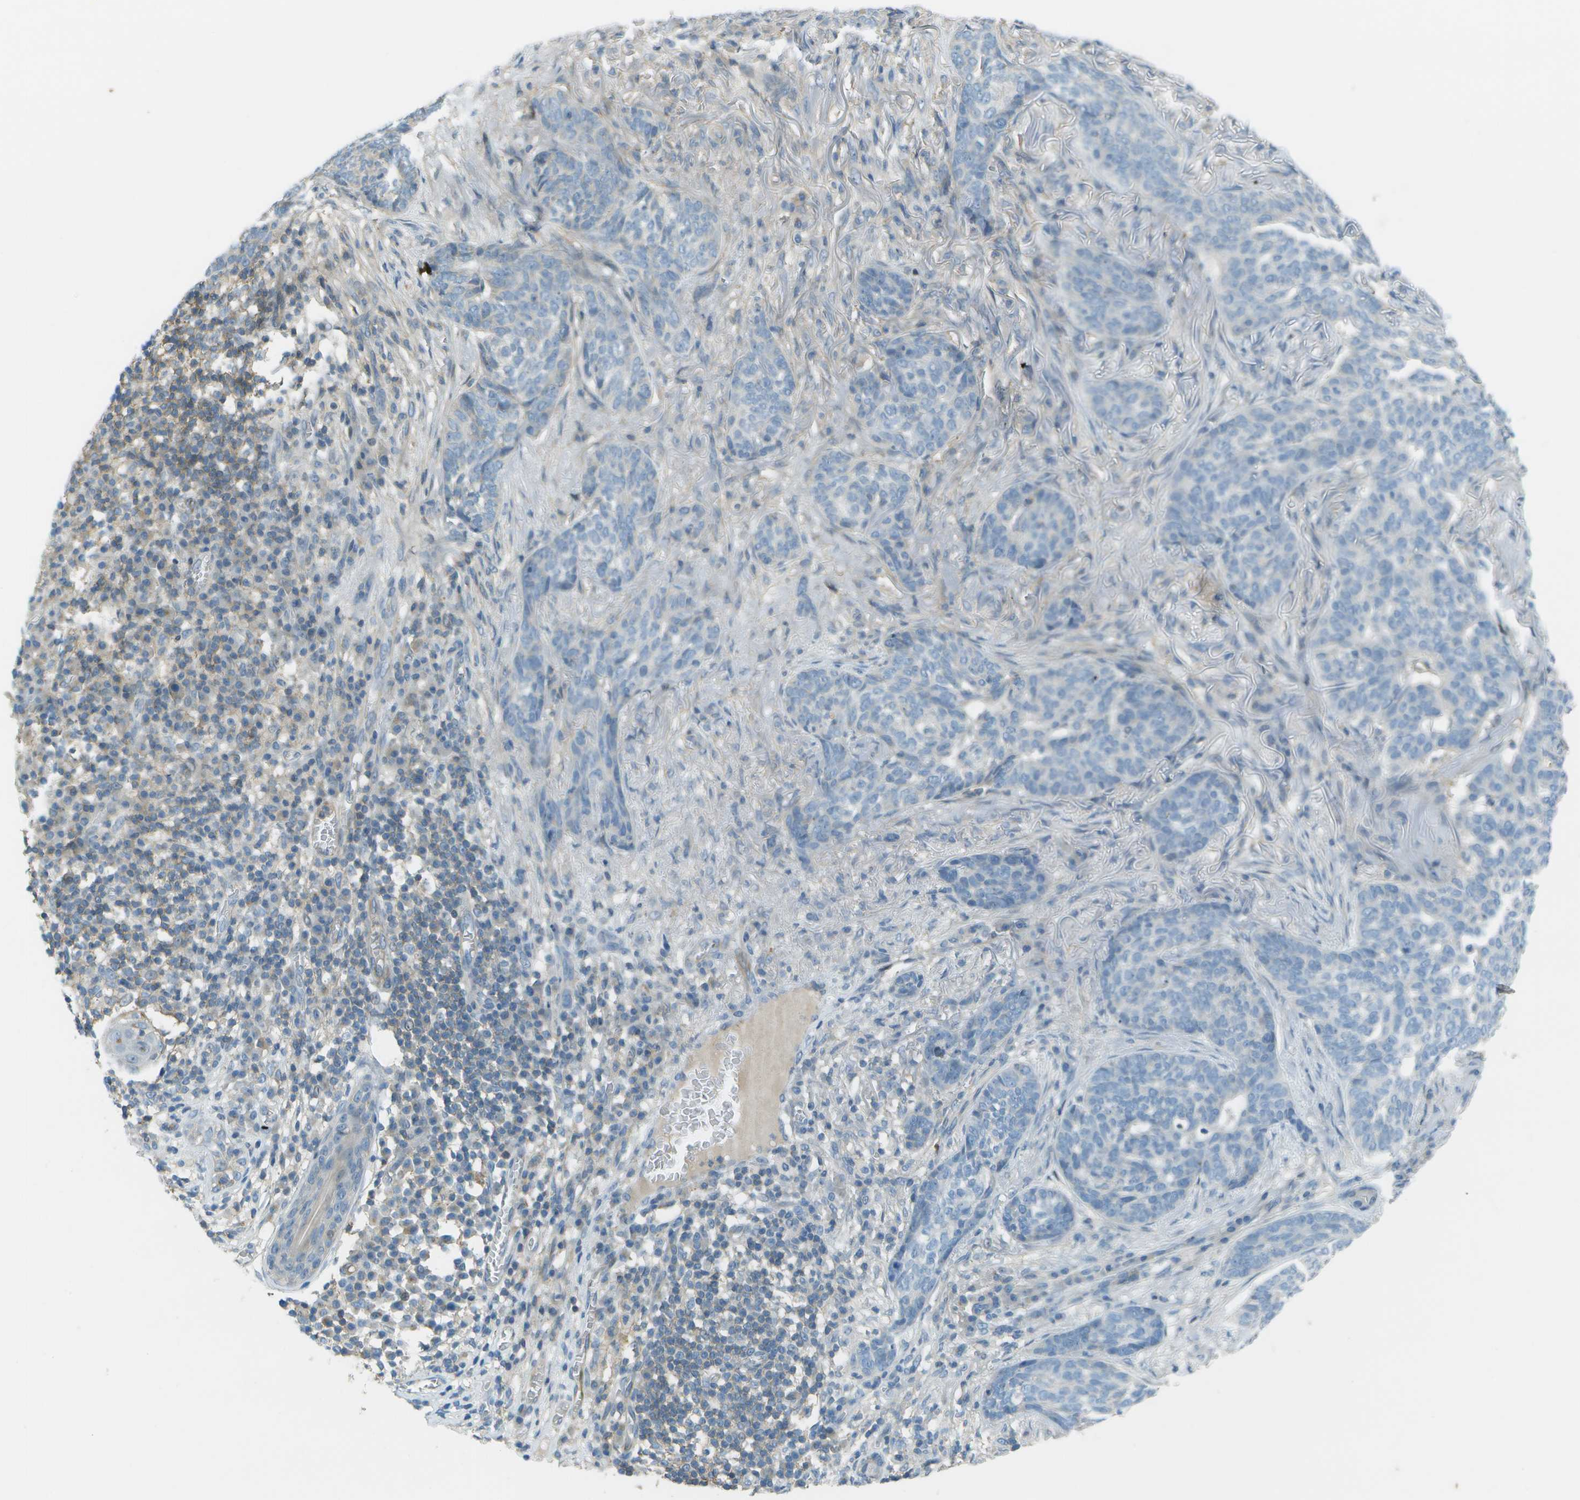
{"staining": {"intensity": "negative", "quantity": "none", "location": "none"}, "tissue": "skin cancer", "cell_type": "Tumor cells", "image_type": "cancer", "snomed": [{"axis": "morphology", "description": "Basal cell carcinoma"}, {"axis": "topography", "description": "Skin"}], "caption": "Photomicrograph shows no protein expression in tumor cells of skin cancer tissue.", "gene": "LRRC66", "patient": {"sex": "male", "age": 85}}